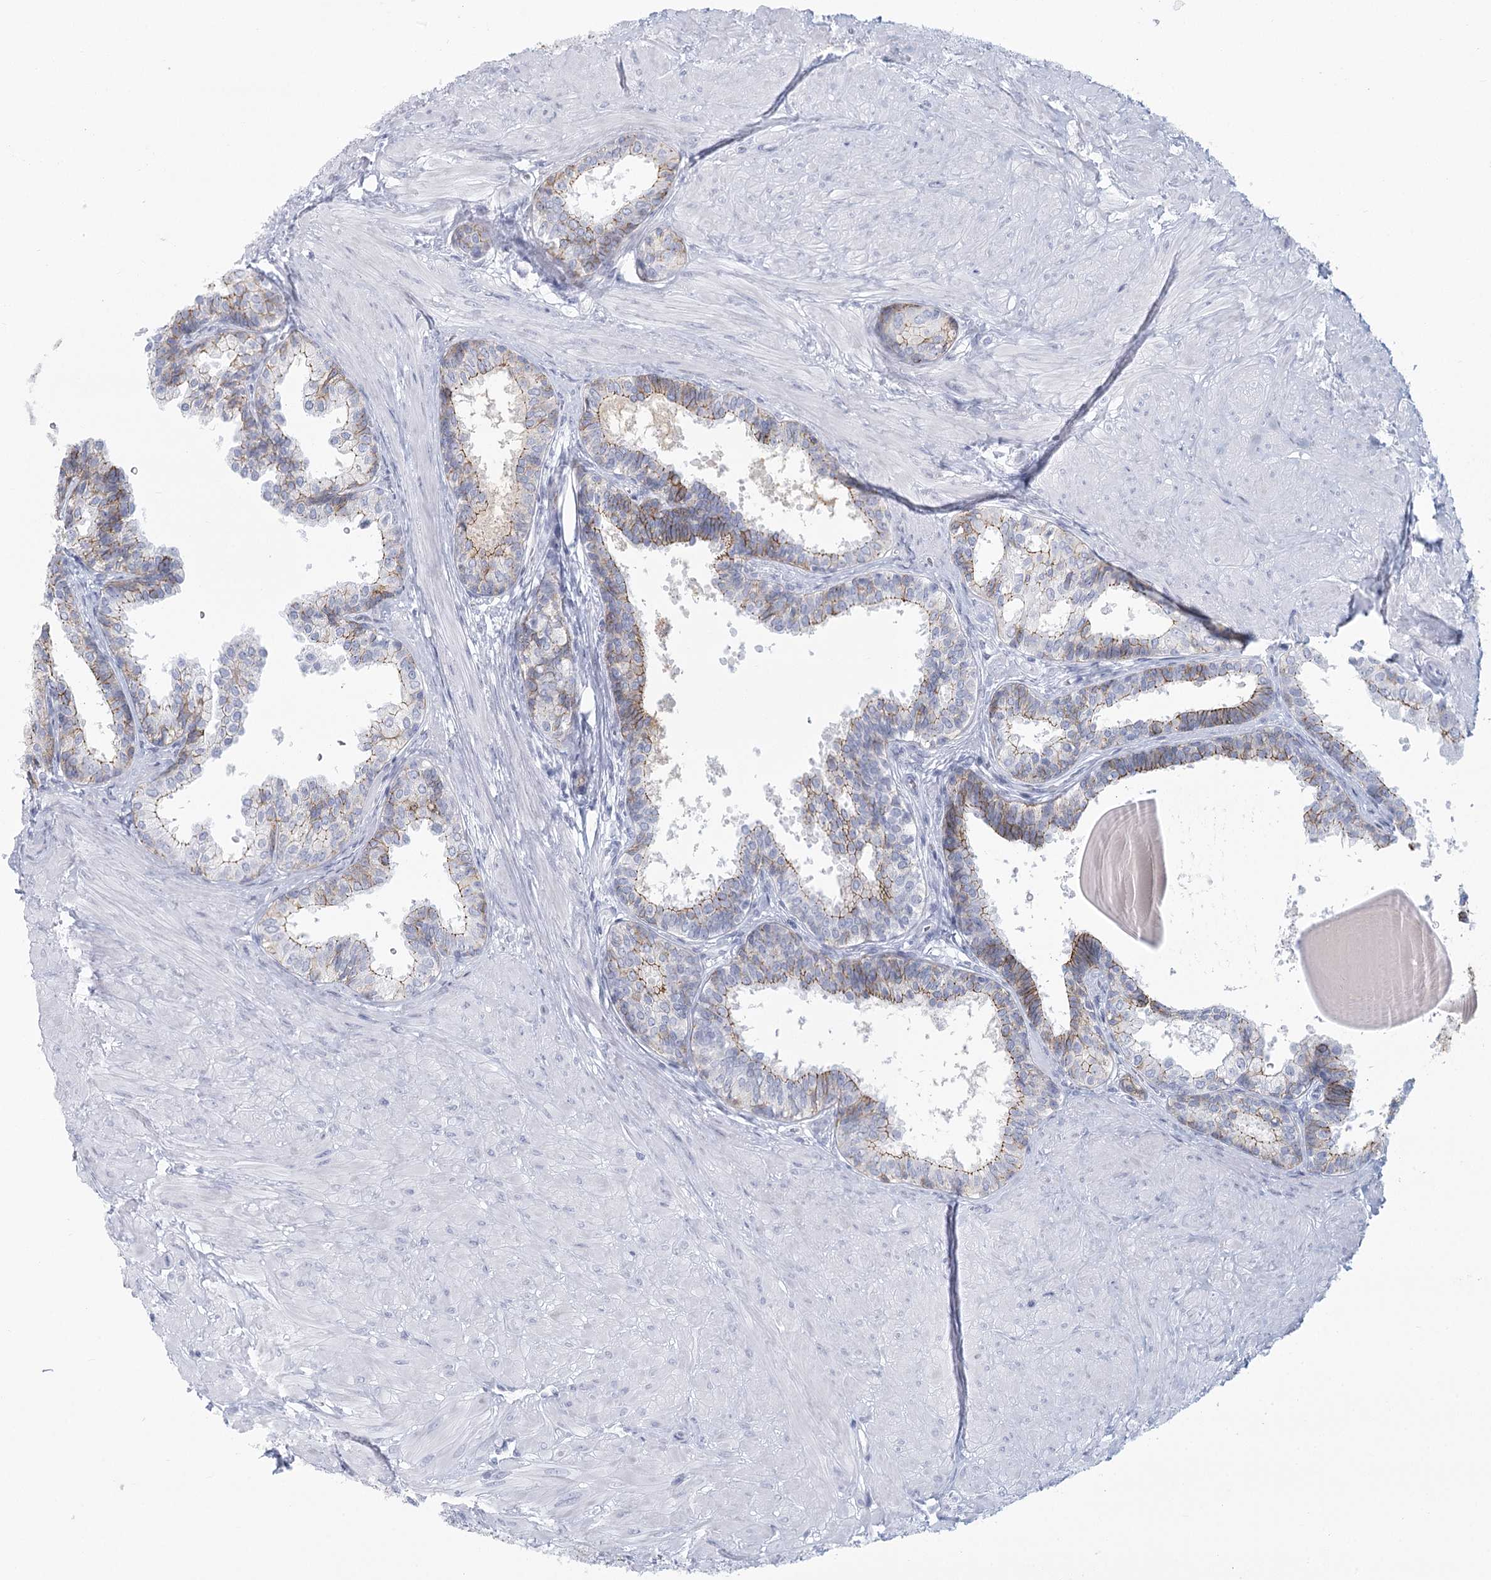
{"staining": {"intensity": "moderate", "quantity": "25%-75%", "location": "cytoplasmic/membranous"}, "tissue": "prostate", "cell_type": "Glandular cells", "image_type": "normal", "snomed": [{"axis": "morphology", "description": "Normal tissue, NOS"}, {"axis": "topography", "description": "Prostate"}], "caption": "Benign prostate demonstrates moderate cytoplasmic/membranous staining in approximately 25%-75% of glandular cells, visualized by immunohistochemistry. (DAB (3,3'-diaminobenzidine) IHC, brown staining for protein, blue staining for nuclei).", "gene": "WNT8B", "patient": {"sex": "male", "age": 48}}